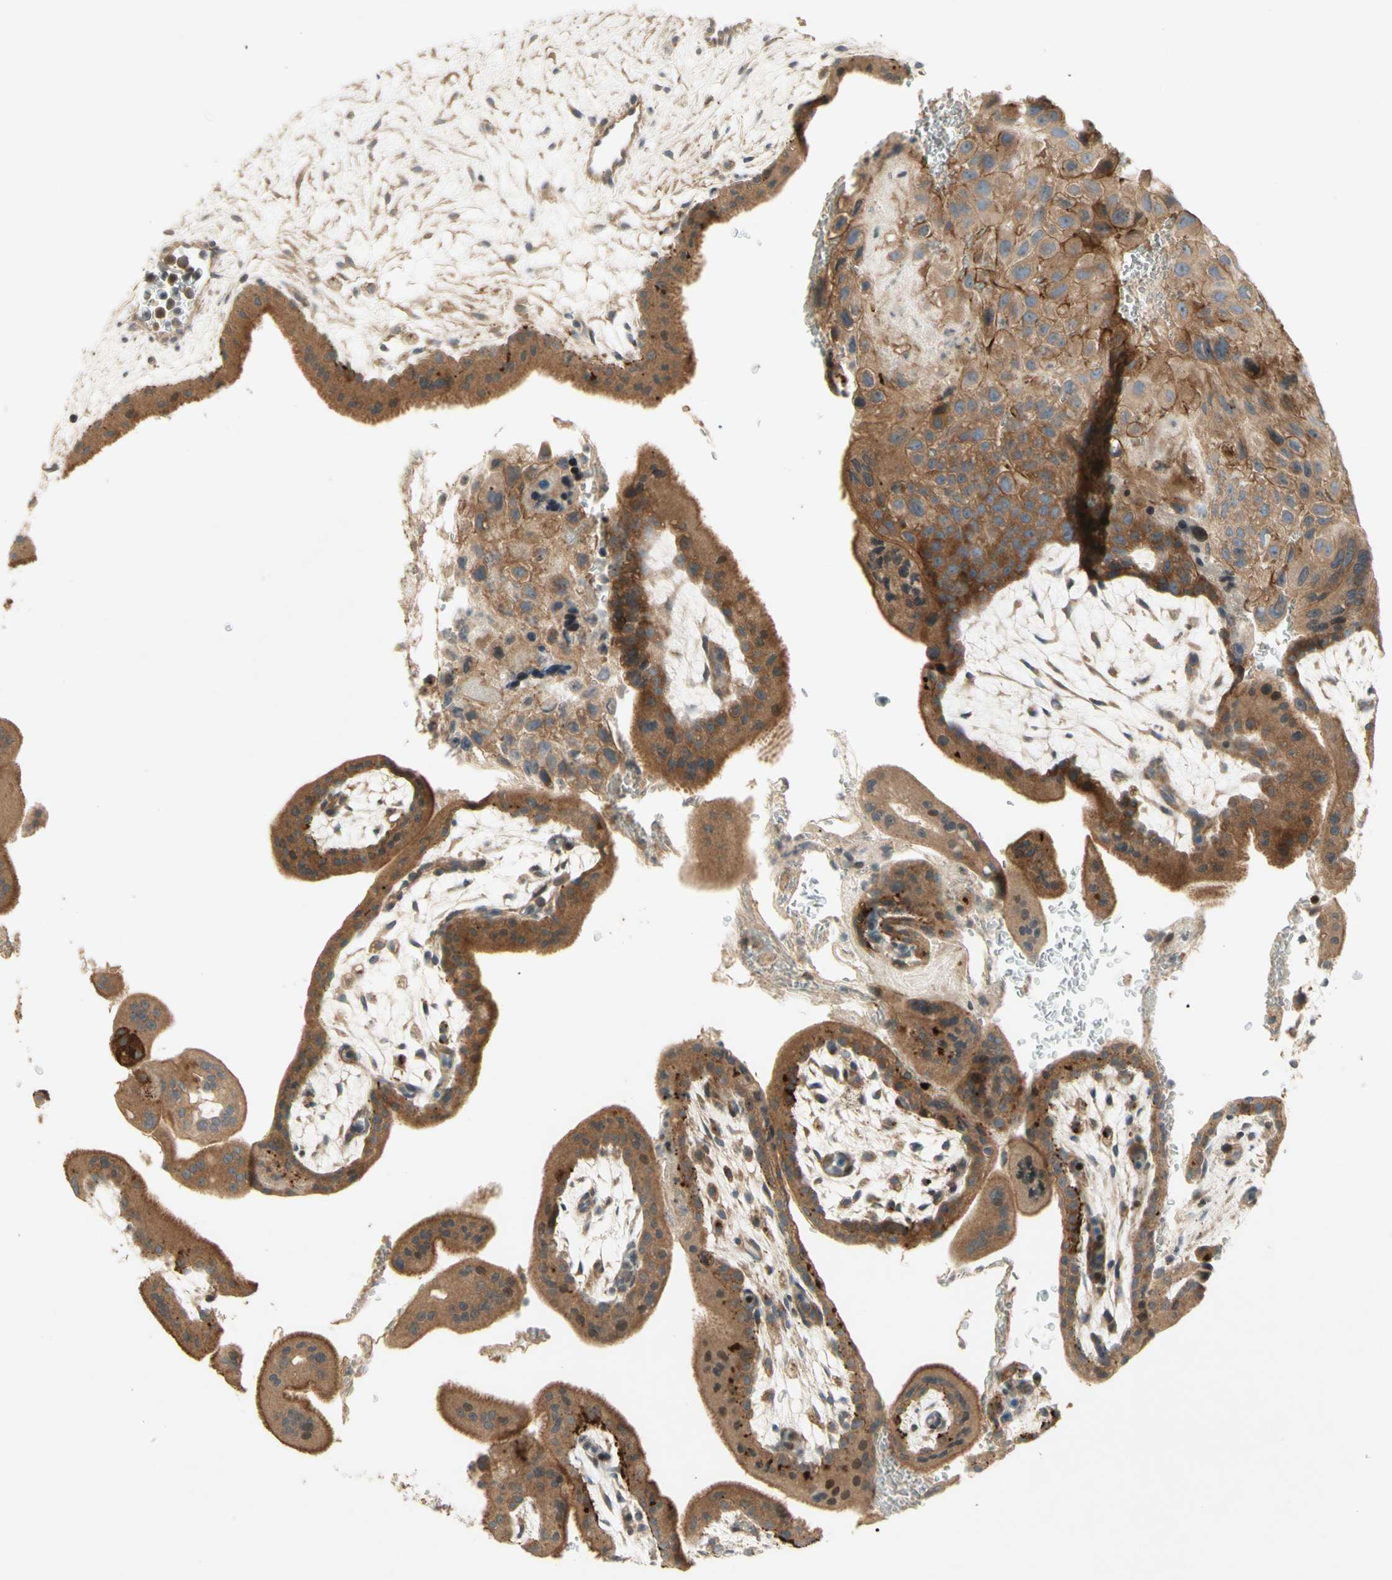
{"staining": {"intensity": "weak", "quantity": ">75%", "location": "cytoplasmic/membranous"}, "tissue": "placenta", "cell_type": "Decidual cells", "image_type": "normal", "snomed": [{"axis": "morphology", "description": "Normal tissue, NOS"}, {"axis": "topography", "description": "Placenta"}], "caption": "Placenta stained with a brown dye displays weak cytoplasmic/membranous positive expression in about >75% of decidual cells.", "gene": "ETF1", "patient": {"sex": "female", "age": 35}}